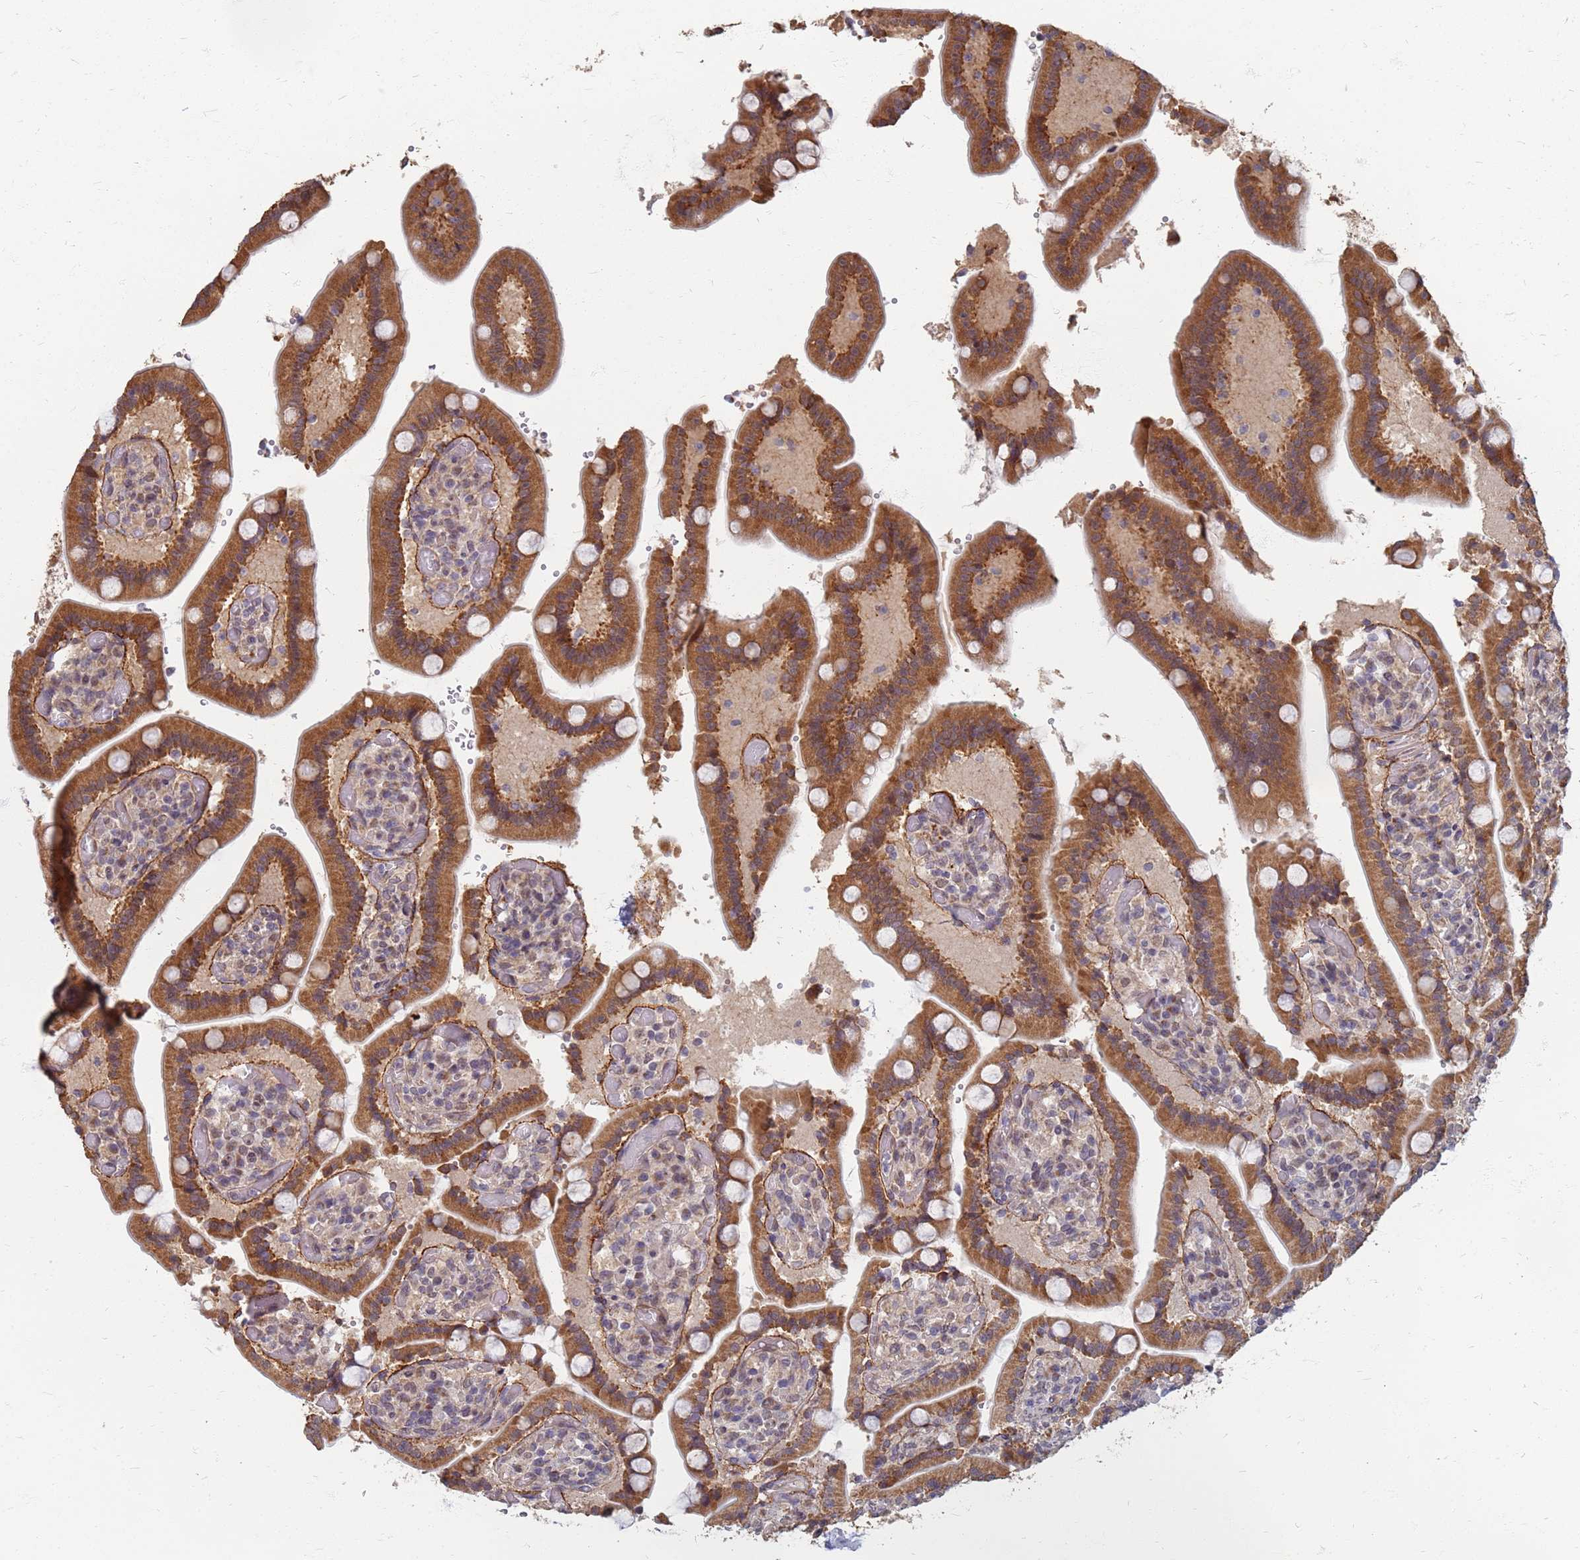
{"staining": {"intensity": "moderate", "quantity": ">75%", "location": "cytoplasmic/membranous"}, "tissue": "duodenum", "cell_type": "Glandular cells", "image_type": "normal", "snomed": [{"axis": "morphology", "description": "Normal tissue, NOS"}, {"axis": "topography", "description": "Duodenum"}], "caption": "Immunohistochemistry (IHC) of unremarkable duodenum displays medium levels of moderate cytoplasmic/membranous expression in approximately >75% of glandular cells.", "gene": "ITGB4", "patient": {"sex": "female", "age": 62}}